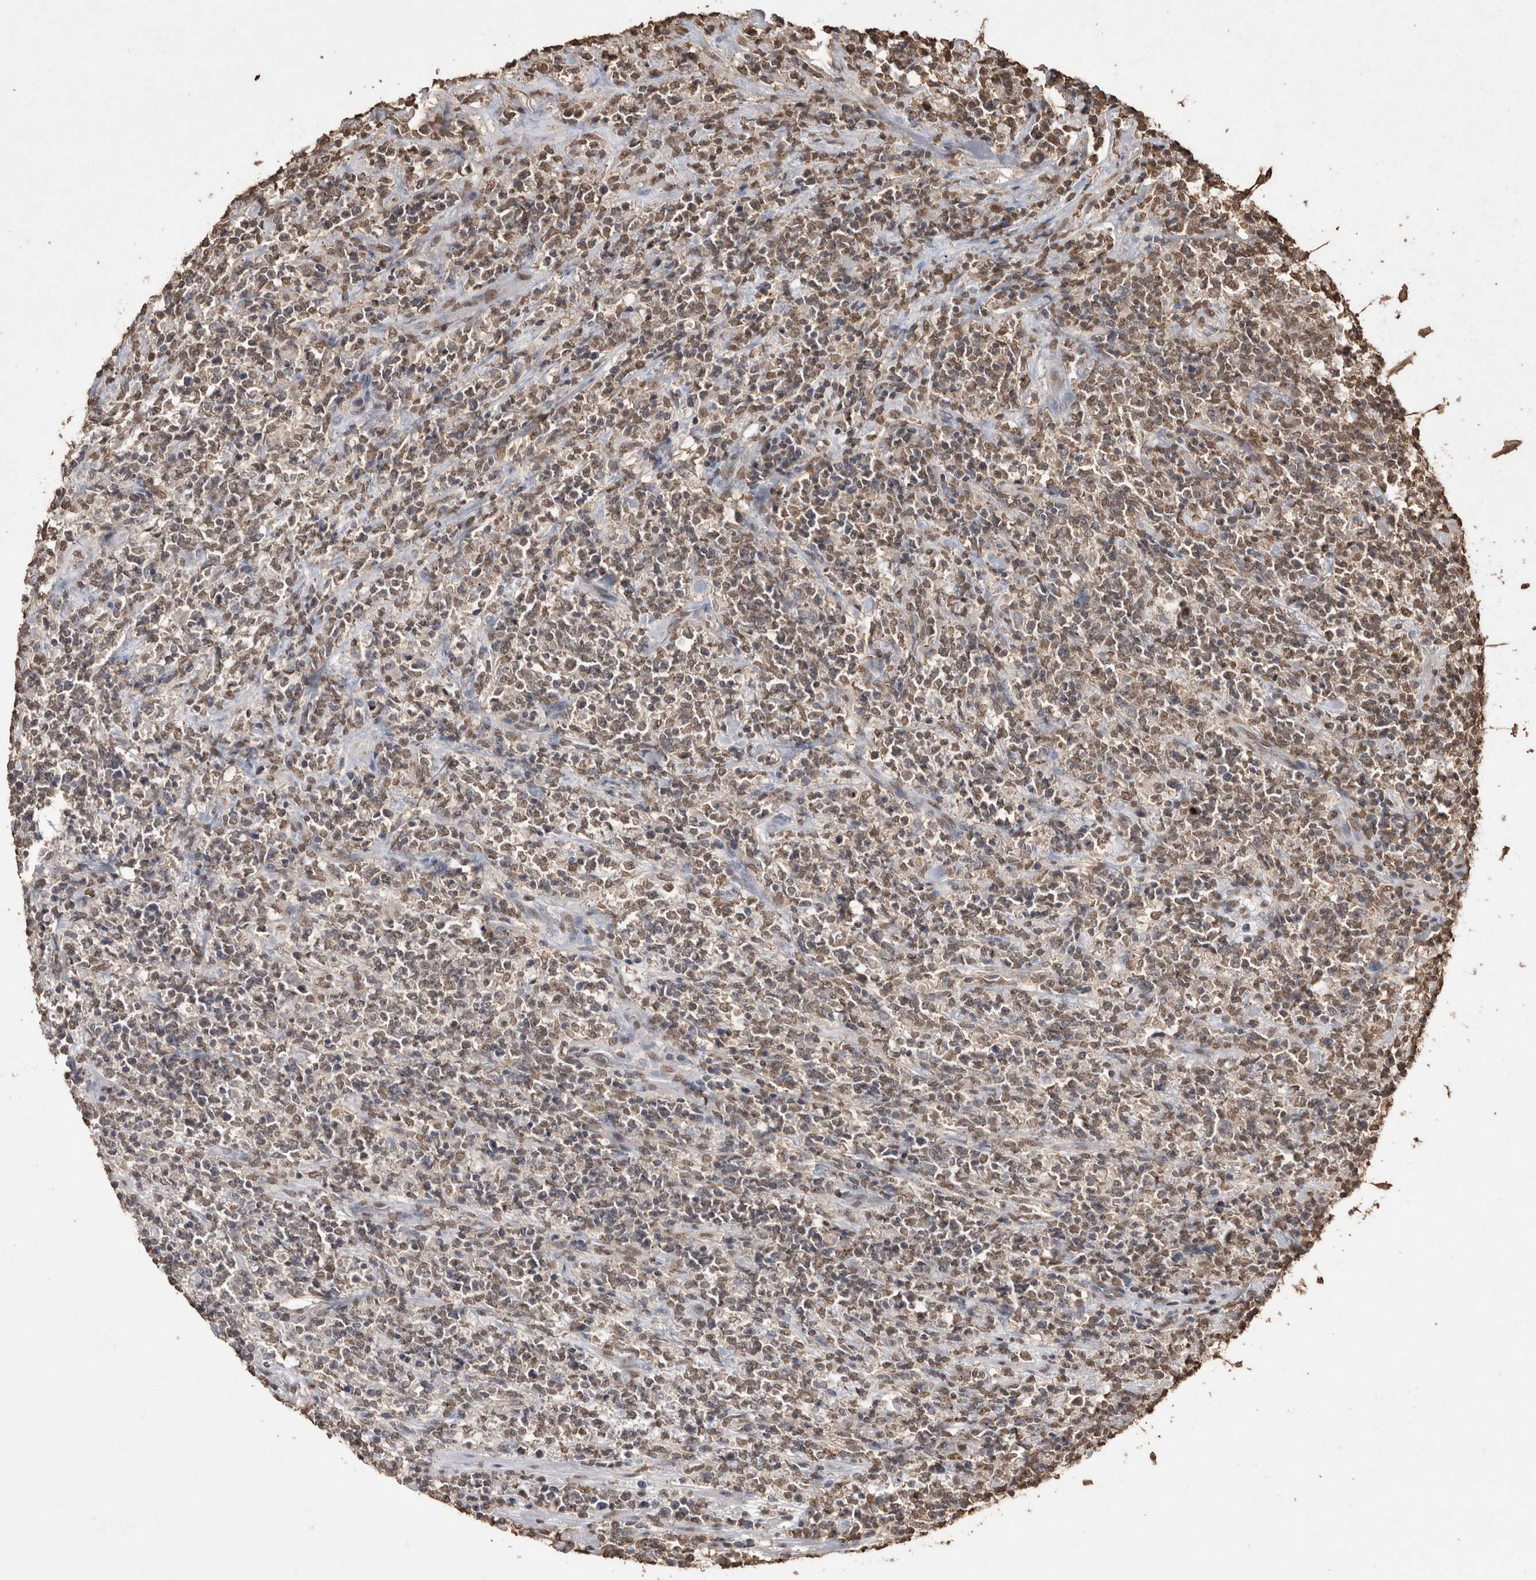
{"staining": {"intensity": "moderate", "quantity": ">75%", "location": "nuclear"}, "tissue": "lymphoma", "cell_type": "Tumor cells", "image_type": "cancer", "snomed": [{"axis": "morphology", "description": "Malignant lymphoma, non-Hodgkin's type, High grade"}, {"axis": "topography", "description": "Soft tissue"}], "caption": "DAB (3,3'-diaminobenzidine) immunohistochemical staining of high-grade malignant lymphoma, non-Hodgkin's type reveals moderate nuclear protein expression in about >75% of tumor cells. The staining is performed using DAB (3,3'-diaminobenzidine) brown chromogen to label protein expression. The nuclei are counter-stained blue using hematoxylin.", "gene": "POU5F1", "patient": {"sex": "male", "age": 18}}